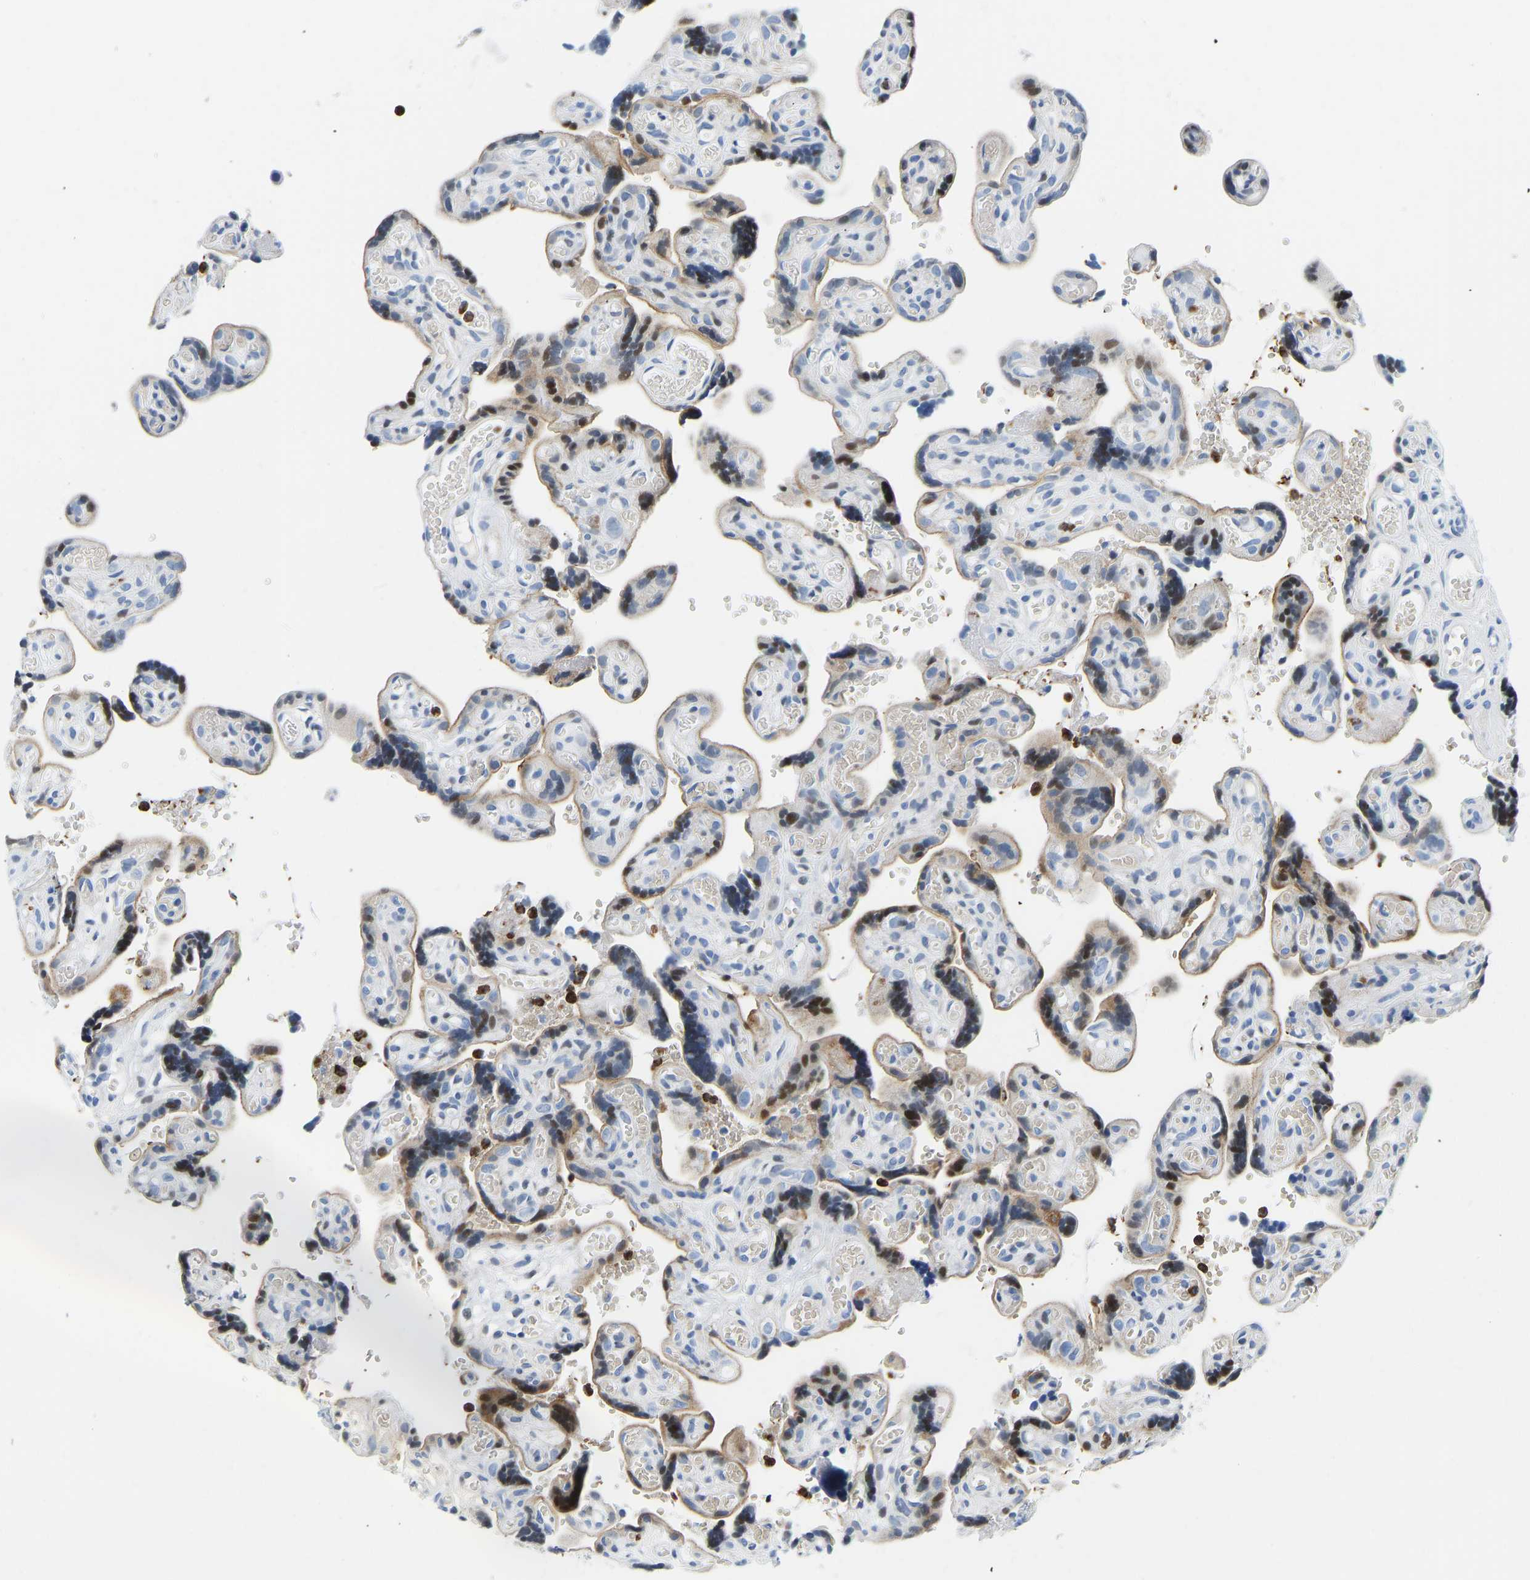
{"staining": {"intensity": "negative", "quantity": "none", "location": "none"}, "tissue": "placenta", "cell_type": "Decidual cells", "image_type": "normal", "snomed": [{"axis": "morphology", "description": "Normal tissue, NOS"}, {"axis": "topography", "description": "Placenta"}], "caption": "An immunohistochemistry image of normal placenta is shown. There is no staining in decidual cells of placenta.", "gene": "HDAC5", "patient": {"sex": "female", "age": 30}}